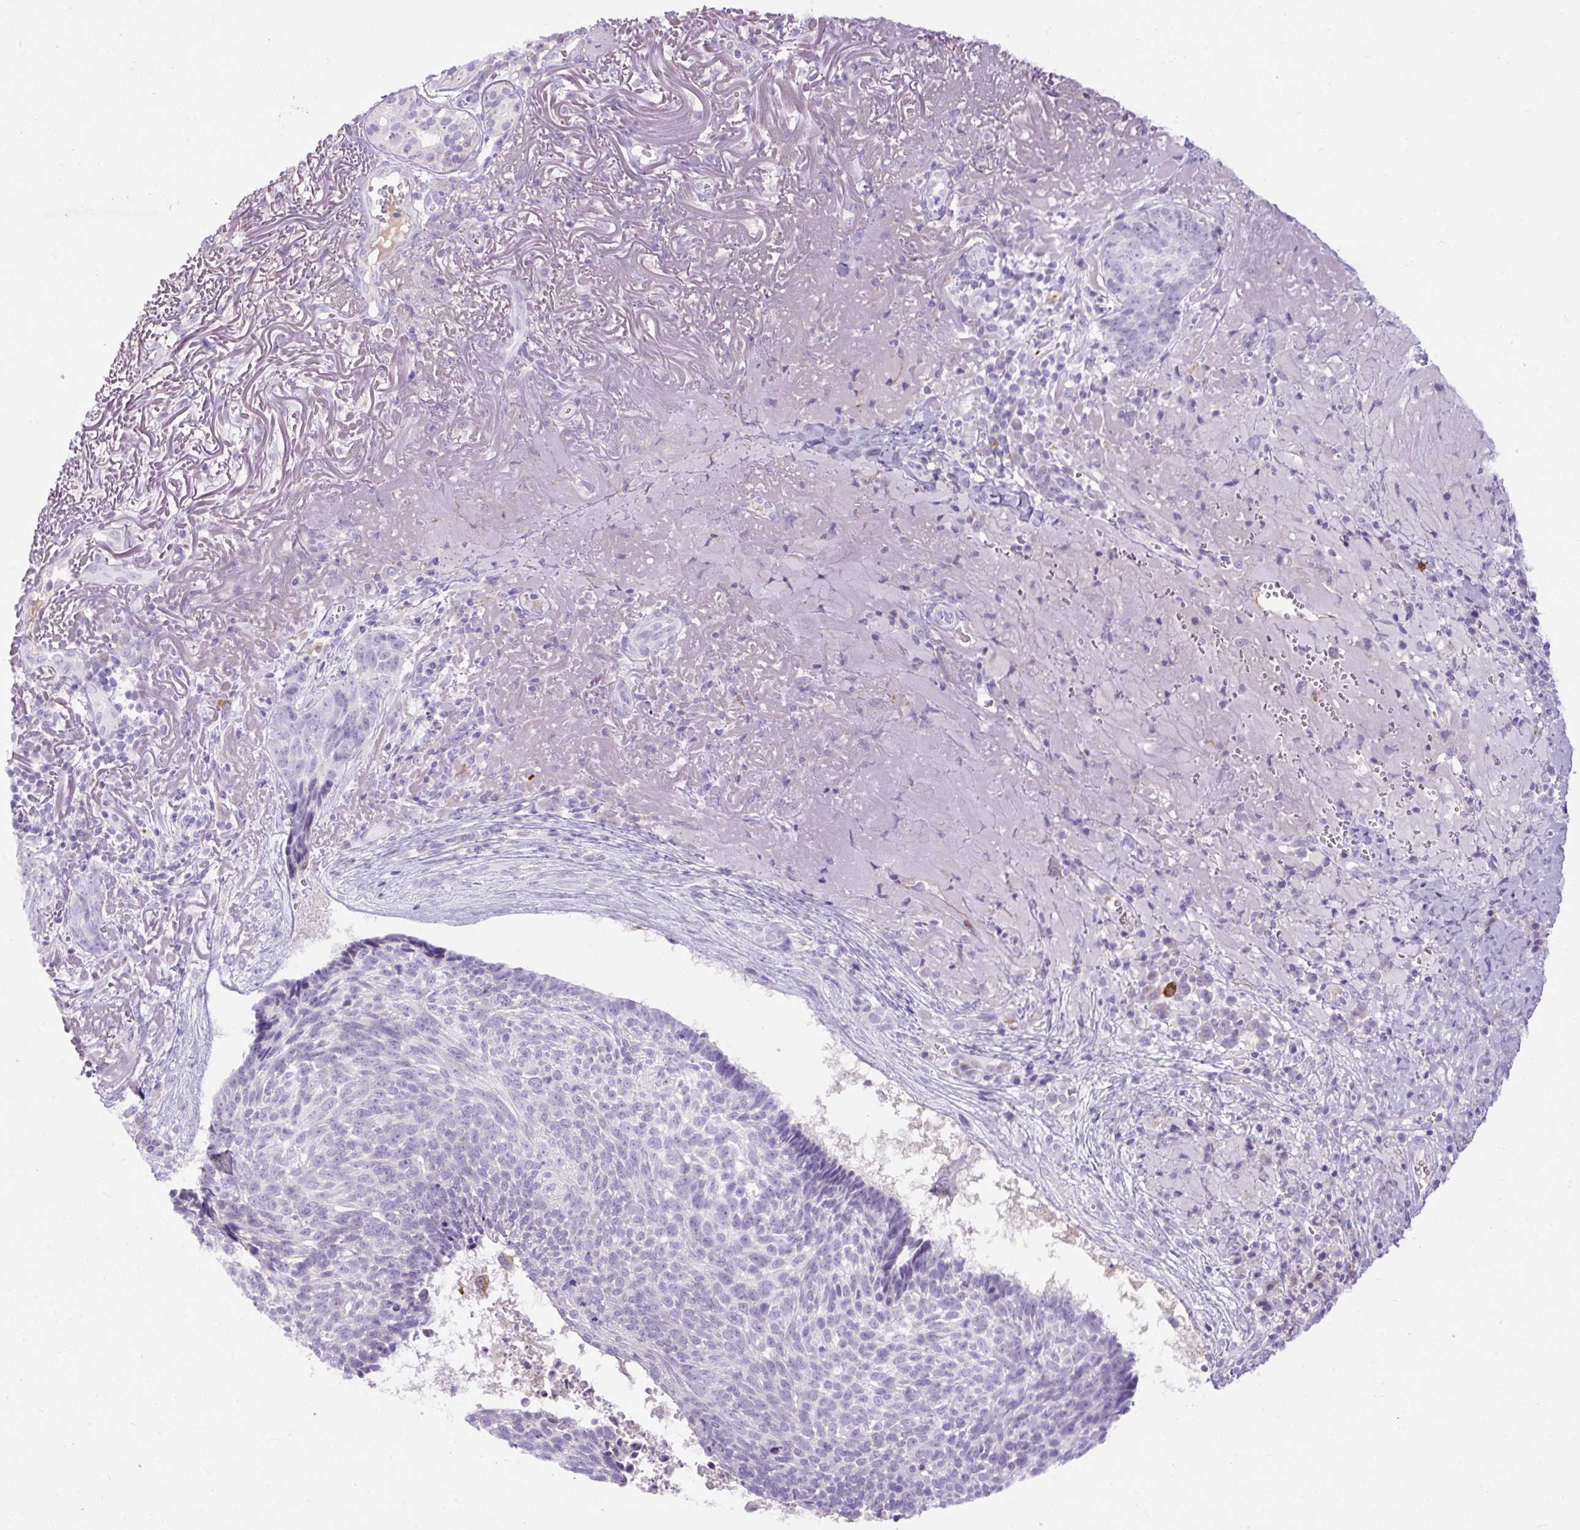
{"staining": {"intensity": "negative", "quantity": "none", "location": "none"}, "tissue": "skin cancer", "cell_type": "Tumor cells", "image_type": "cancer", "snomed": [{"axis": "morphology", "description": "Basal cell carcinoma"}, {"axis": "topography", "description": "Skin"}, {"axis": "topography", "description": "Skin of face"}], "caption": "IHC photomicrograph of human basal cell carcinoma (skin) stained for a protein (brown), which reveals no staining in tumor cells.", "gene": "SPTBN5", "patient": {"sex": "female", "age": 95}}